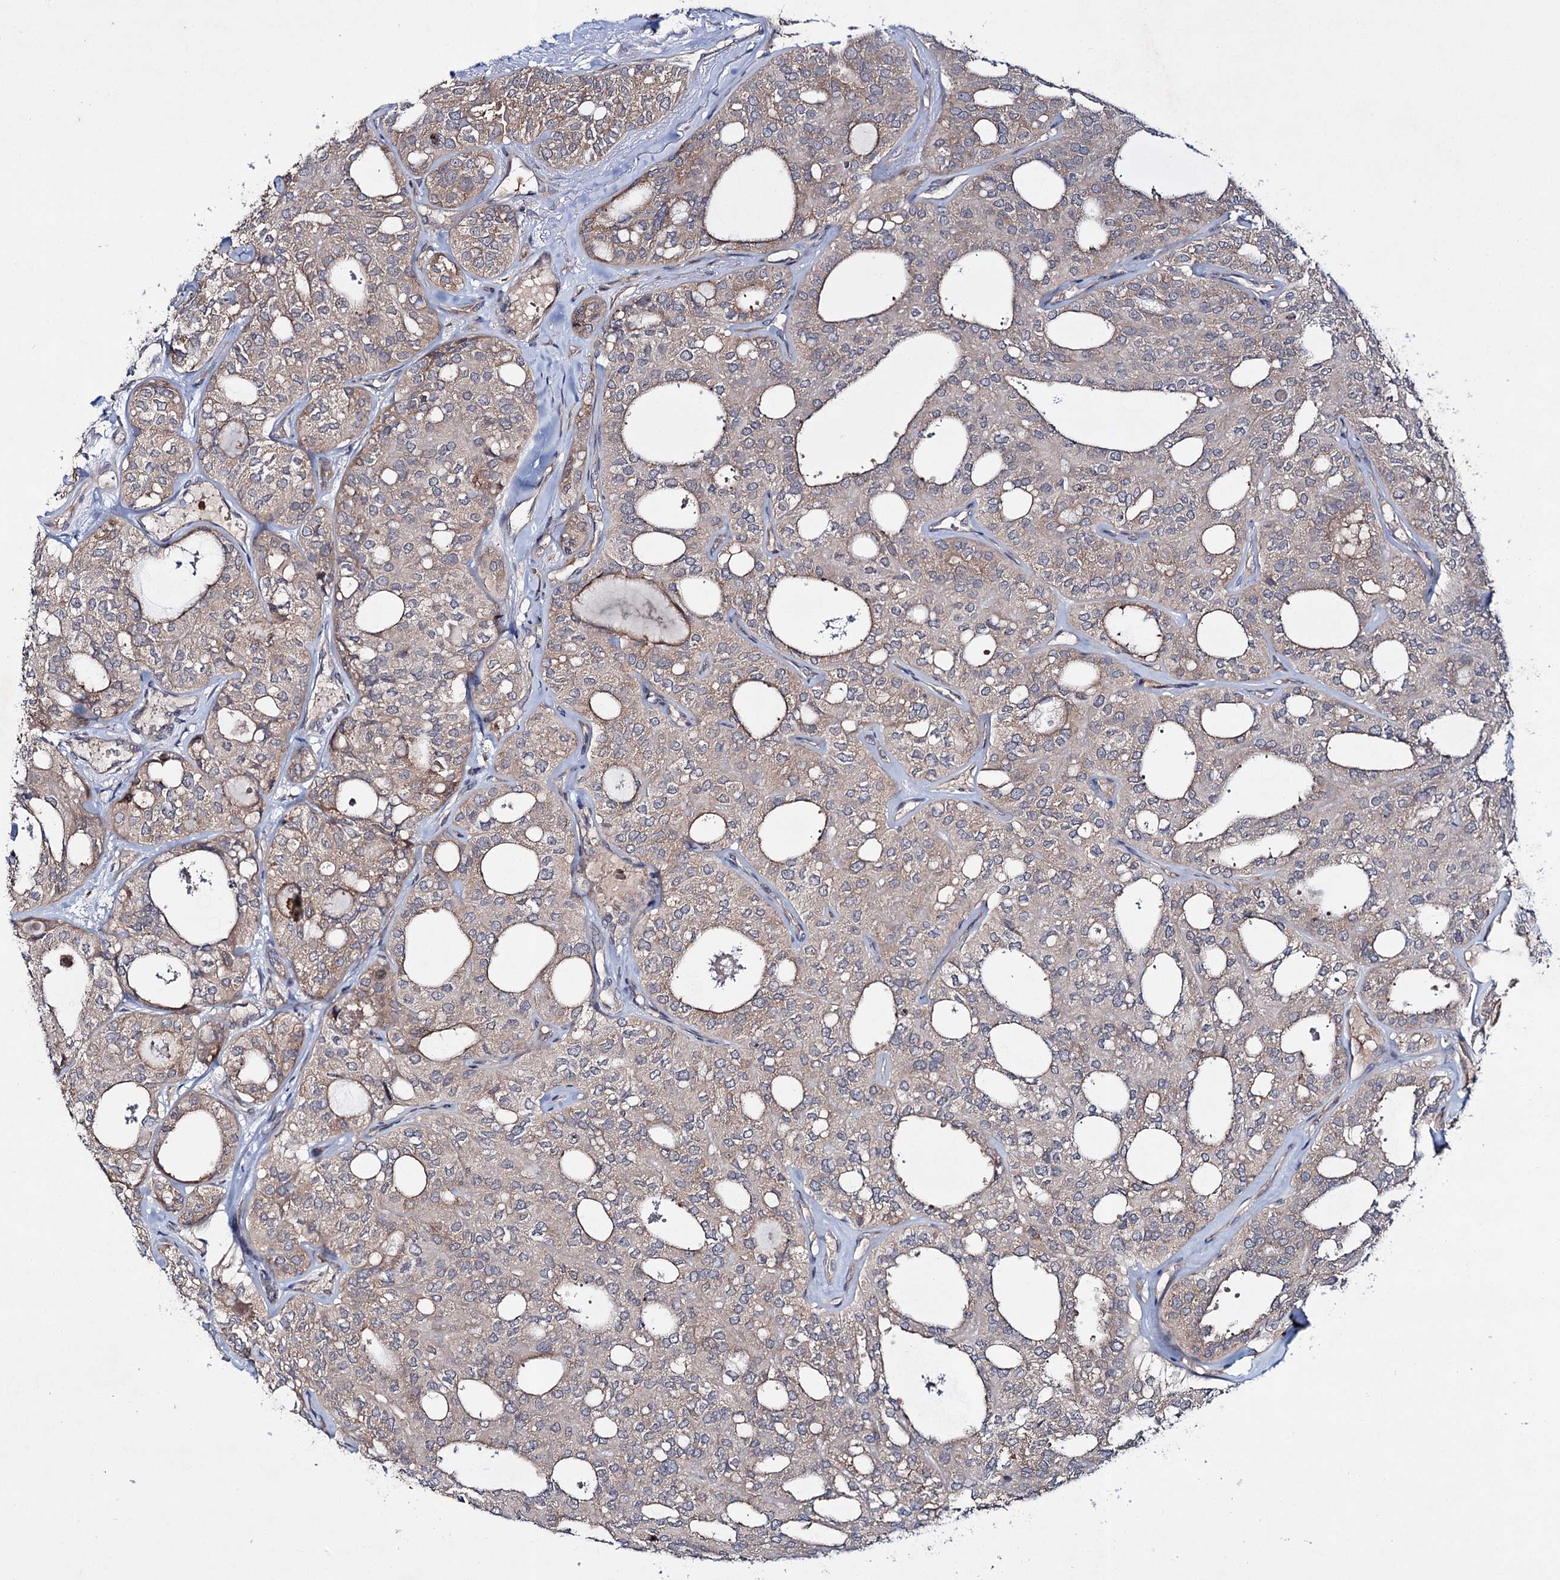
{"staining": {"intensity": "weak", "quantity": "25%-75%", "location": "cytoplasmic/membranous"}, "tissue": "thyroid cancer", "cell_type": "Tumor cells", "image_type": "cancer", "snomed": [{"axis": "morphology", "description": "Follicular adenoma carcinoma, NOS"}, {"axis": "topography", "description": "Thyroid gland"}], "caption": "A histopathology image of human thyroid cancer stained for a protein displays weak cytoplasmic/membranous brown staining in tumor cells.", "gene": "PTPN3", "patient": {"sex": "male", "age": 75}}